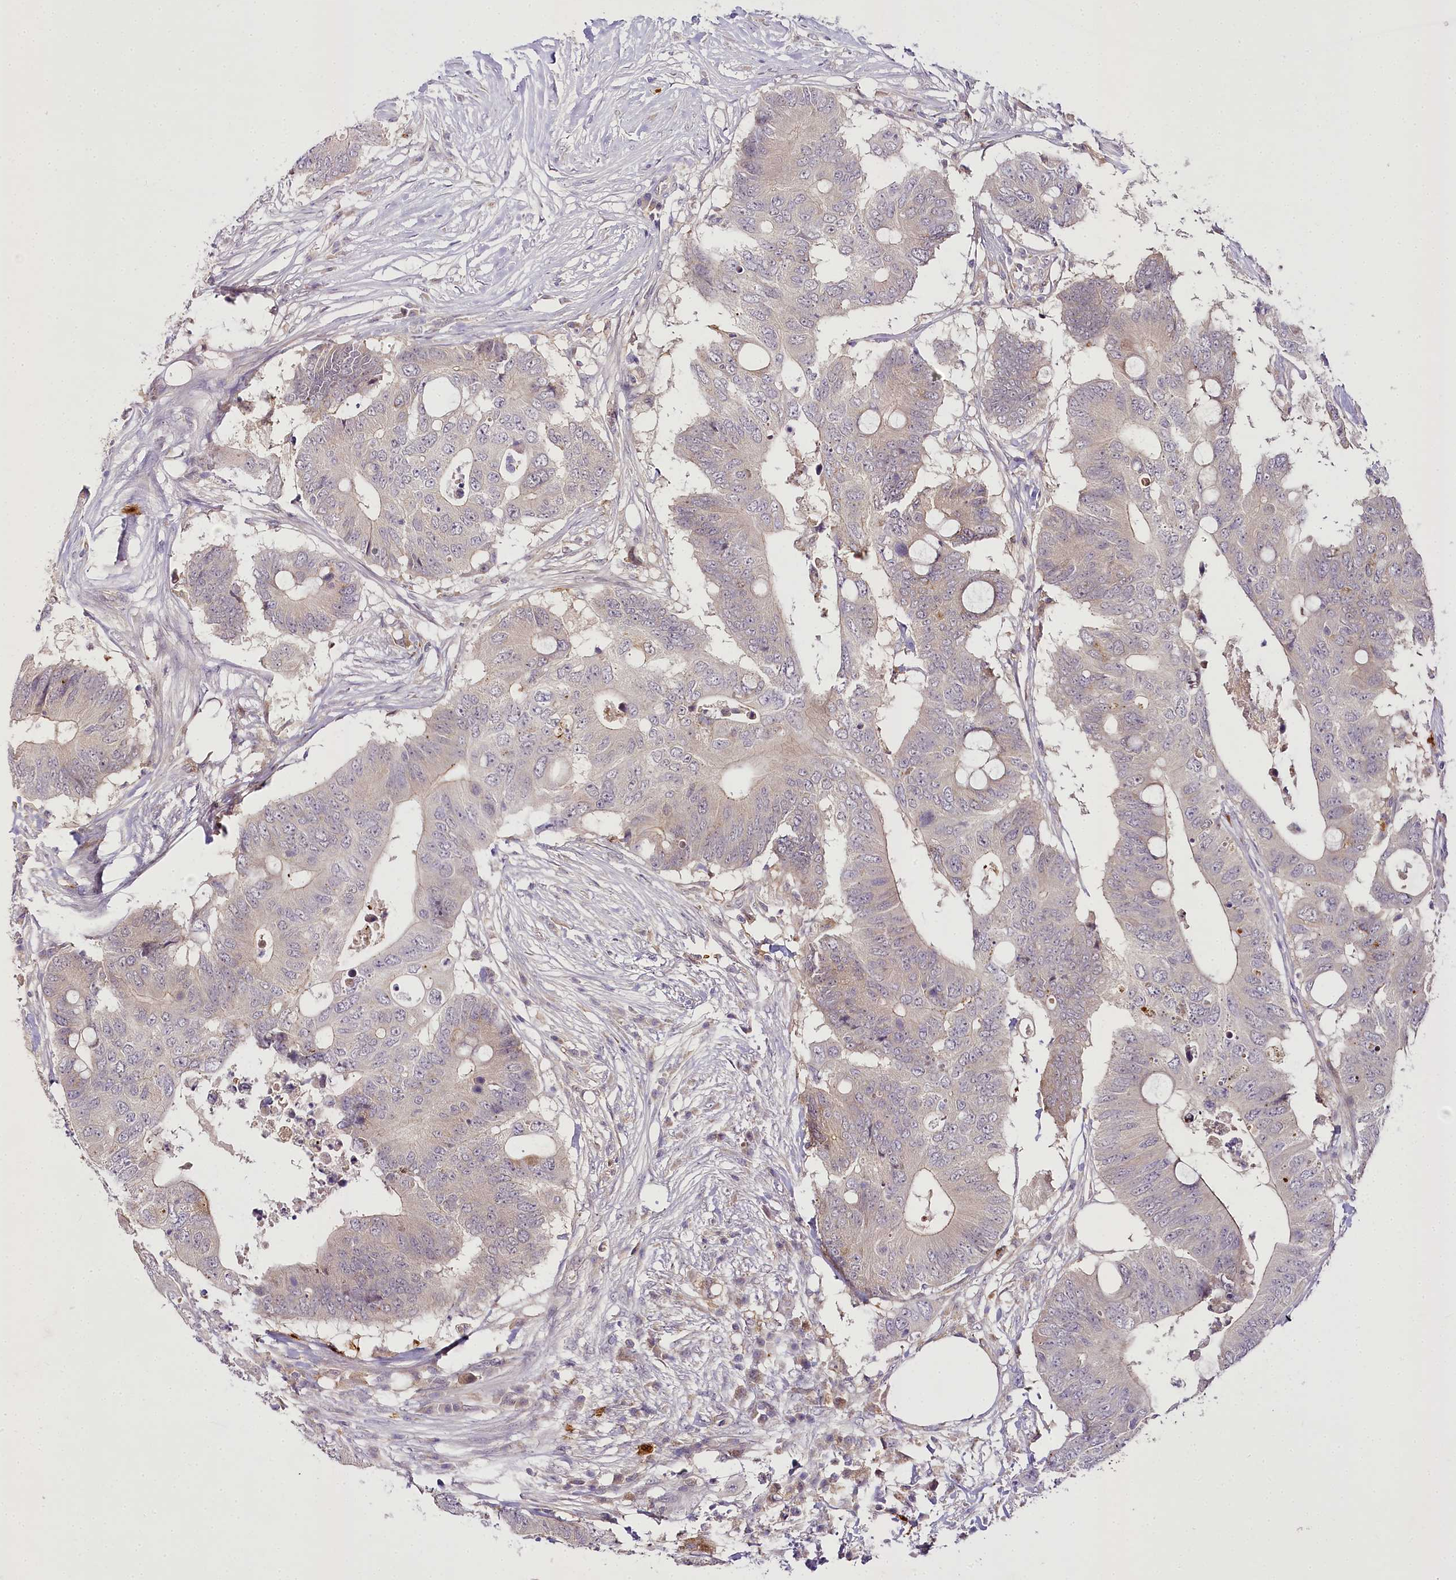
{"staining": {"intensity": "weak", "quantity": "<25%", "location": "cytoplasmic/membranous"}, "tissue": "colorectal cancer", "cell_type": "Tumor cells", "image_type": "cancer", "snomed": [{"axis": "morphology", "description": "Adenocarcinoma, NOS"}, {"axis": "topography", "description": "Colon"}], "caption": "This is a image of IHC staining of colorectal cancer (adenocarcinoma), which shows no expression in tumor cells.", "gene": "VWA5A", "patient": {"sex": "male", "age": 71}}